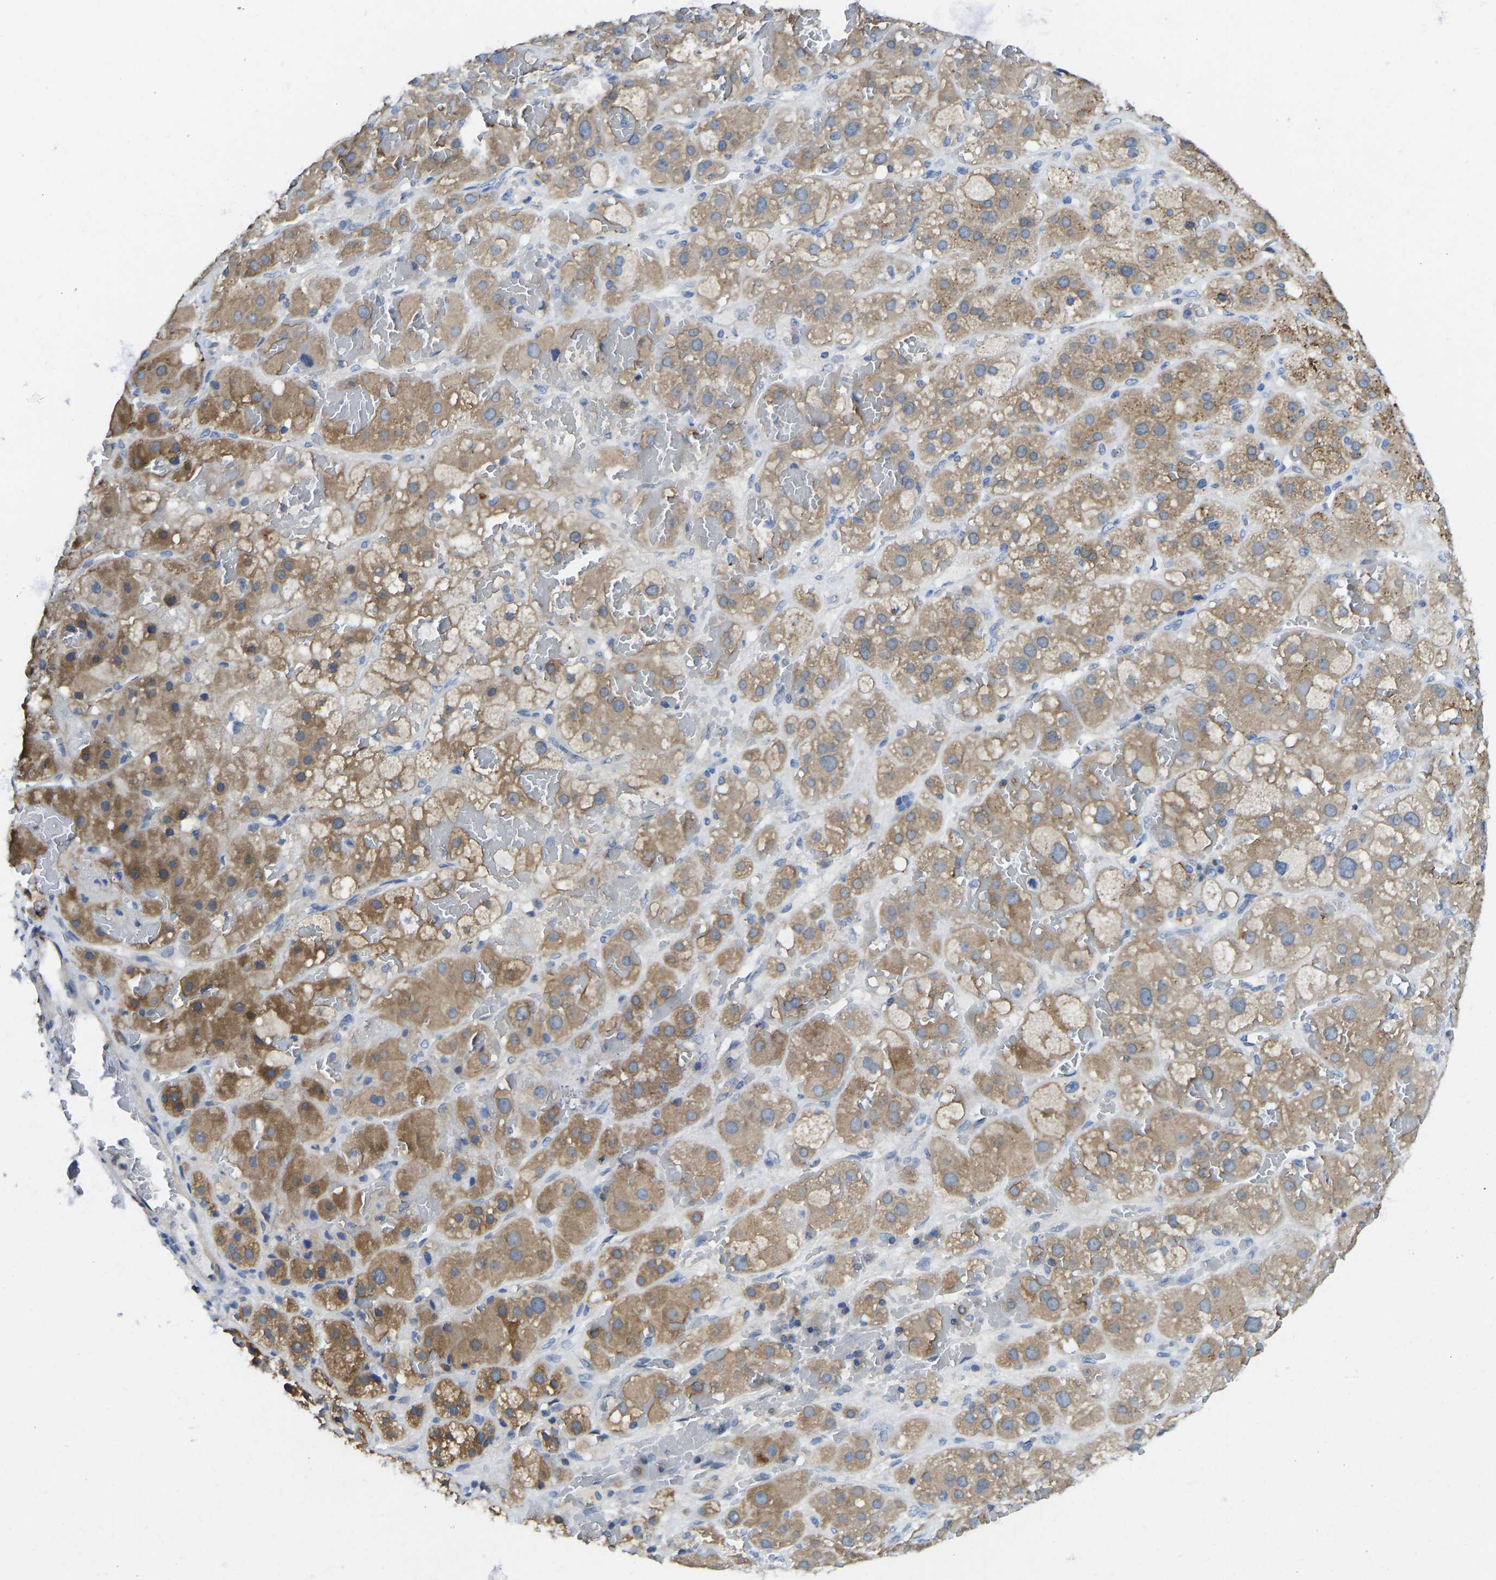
{"staining": {"intensity": "moderate", "quantity": ">75%", "location": "cytoplasmic/membranous"}, "tissue": "adrenal gland", "cell_type": "Glandular cells", "image_type": "normal", "snomed": [{"axis": "morphology", "description": "Normal tissue, NOS"}, {"axis": "topography", "description": "Adrenal gland"}], "caption": "DAB immunohistochemical staining of normal adrenal gland shows moderate cytoplasmic/membranous protein expression in about >75% of glandular cells.", "gene": "NDRG3", "patient": {"sex": "female", "age": 47}}